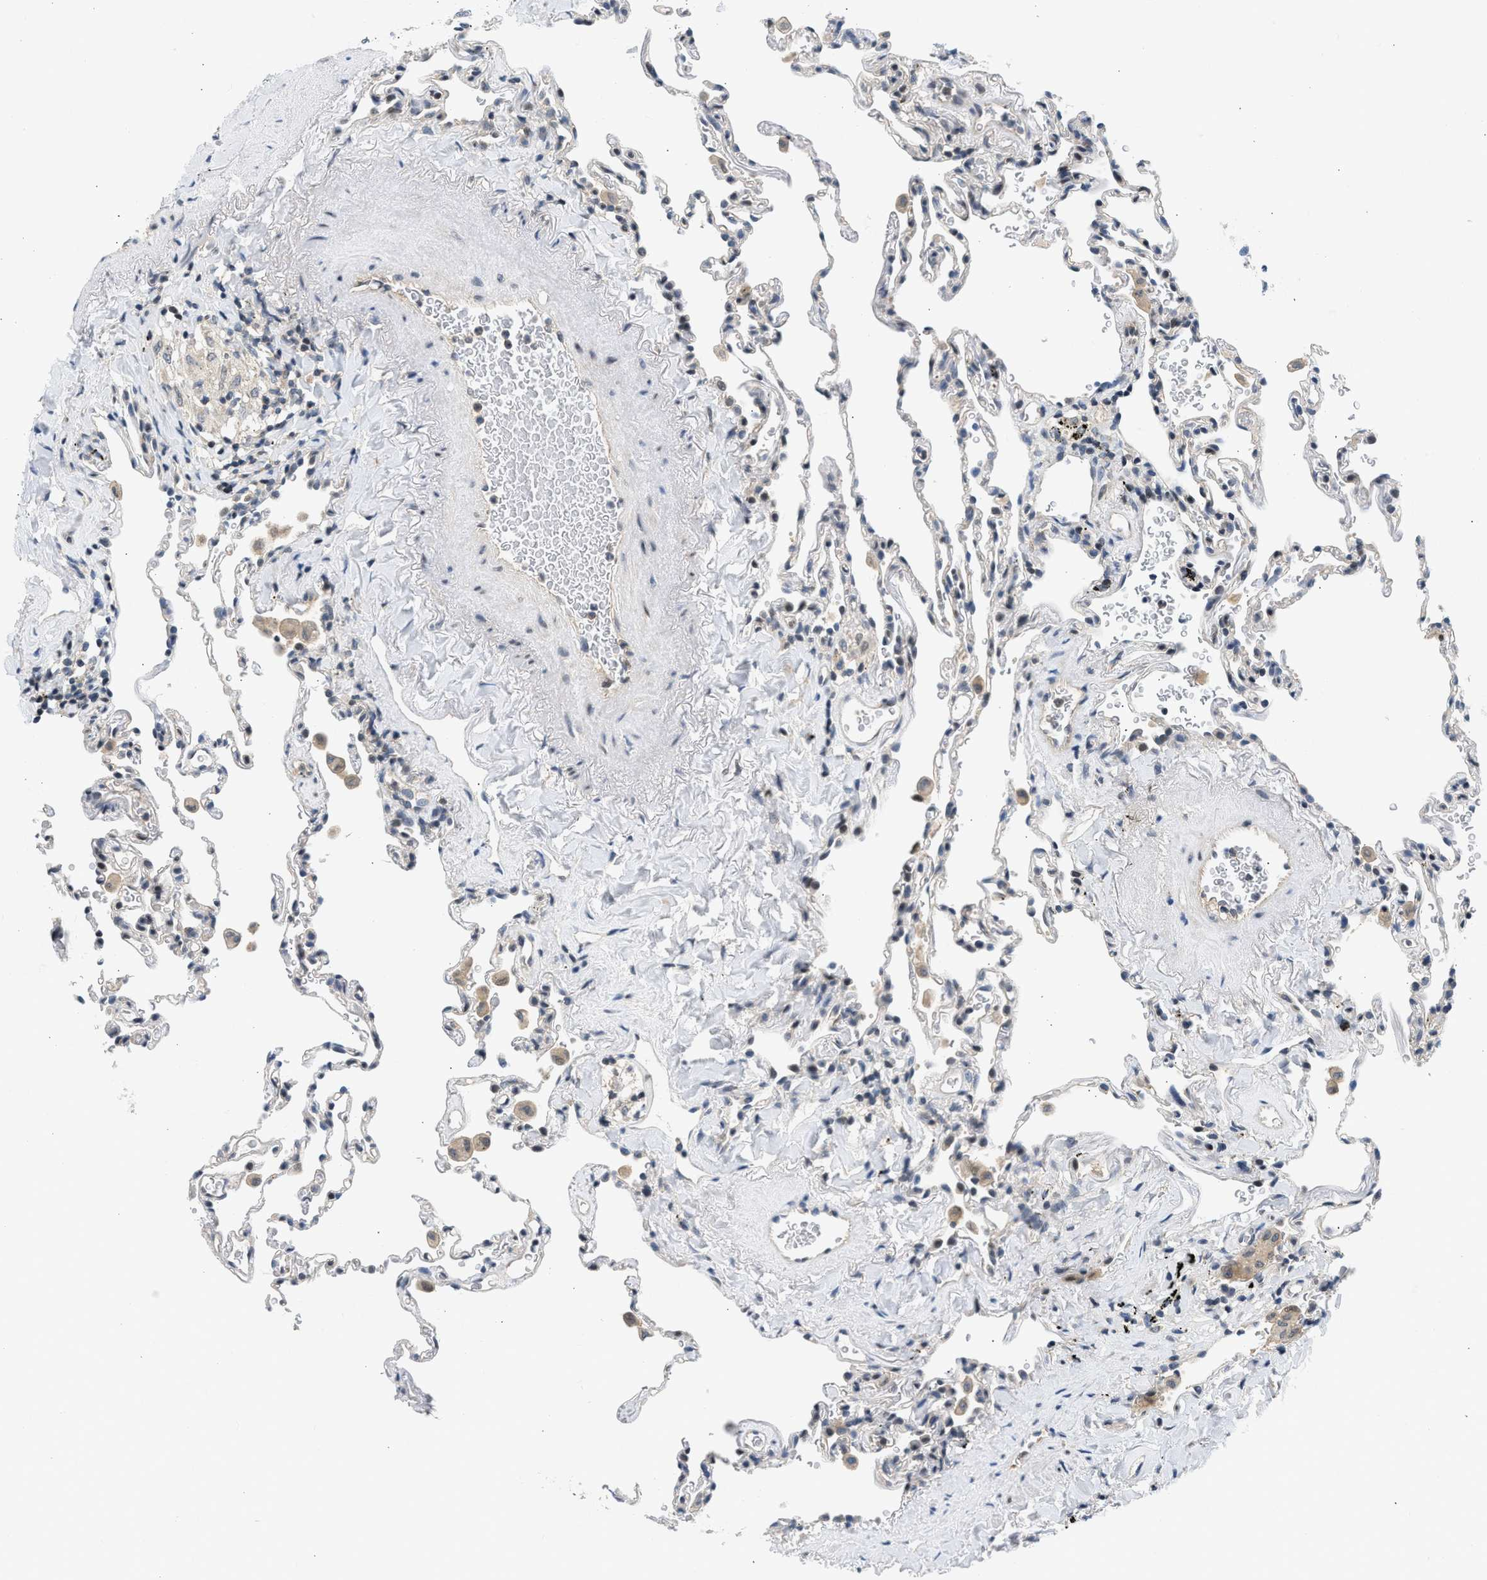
{"staining": {"intensity": "negative", "quantity": "none", "location": "none"}, "tissue": "lung", "cell_type": "Alveolar cells", "image_type": "normal", "snomed": [{"axis": "morphology", "description": "Normal tissue, NOS"}, {"axis": "topography", "description": "Lung"}], "caption": "Immunohistochemical staining of normal human lung exhibits no significant staining in alveolar cells.", "gene": "OLIG3", "patient": {"sex": "male", "age": 59}}